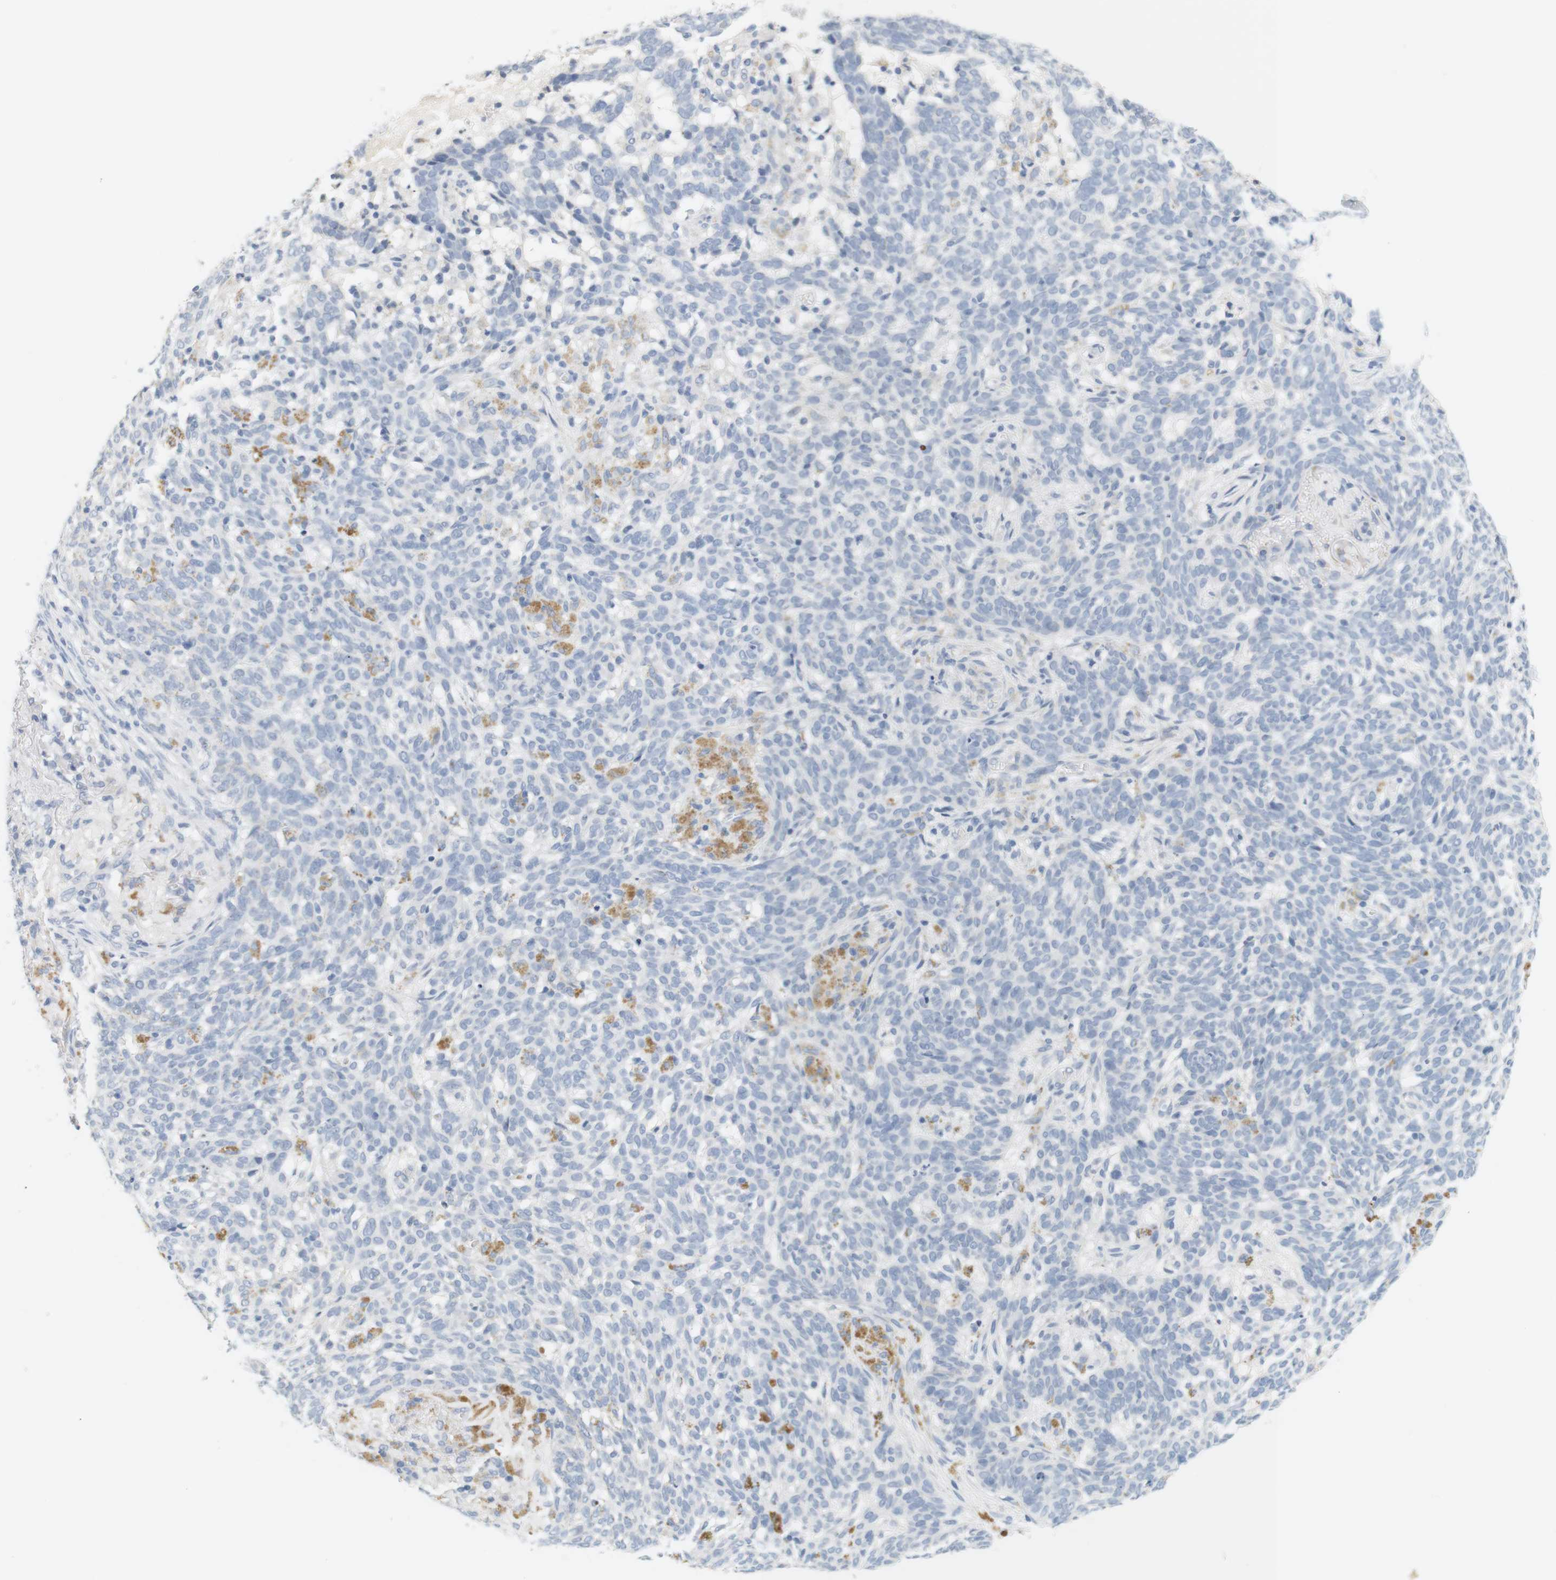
{"staining": {"intensity": "negative", "quantity": "none", "location": "none"}, "tissue": "skin cancer", "cell_type": "Tumor cells", "image_type": "cancer", "snomed": [{"axis": "morphology", "description": "Basal cell carcinoma"}, {"axis": "topography", "description": "Skin"}], "caption": "An immunohistochemistry (IHC) micrograph of skin basal cell carcinoma is shown. There is no staining in tumor cells of skin basal cell carcinoma.", "gene": "OPRM1", "patient": {"sex": "male", "age": 85}}